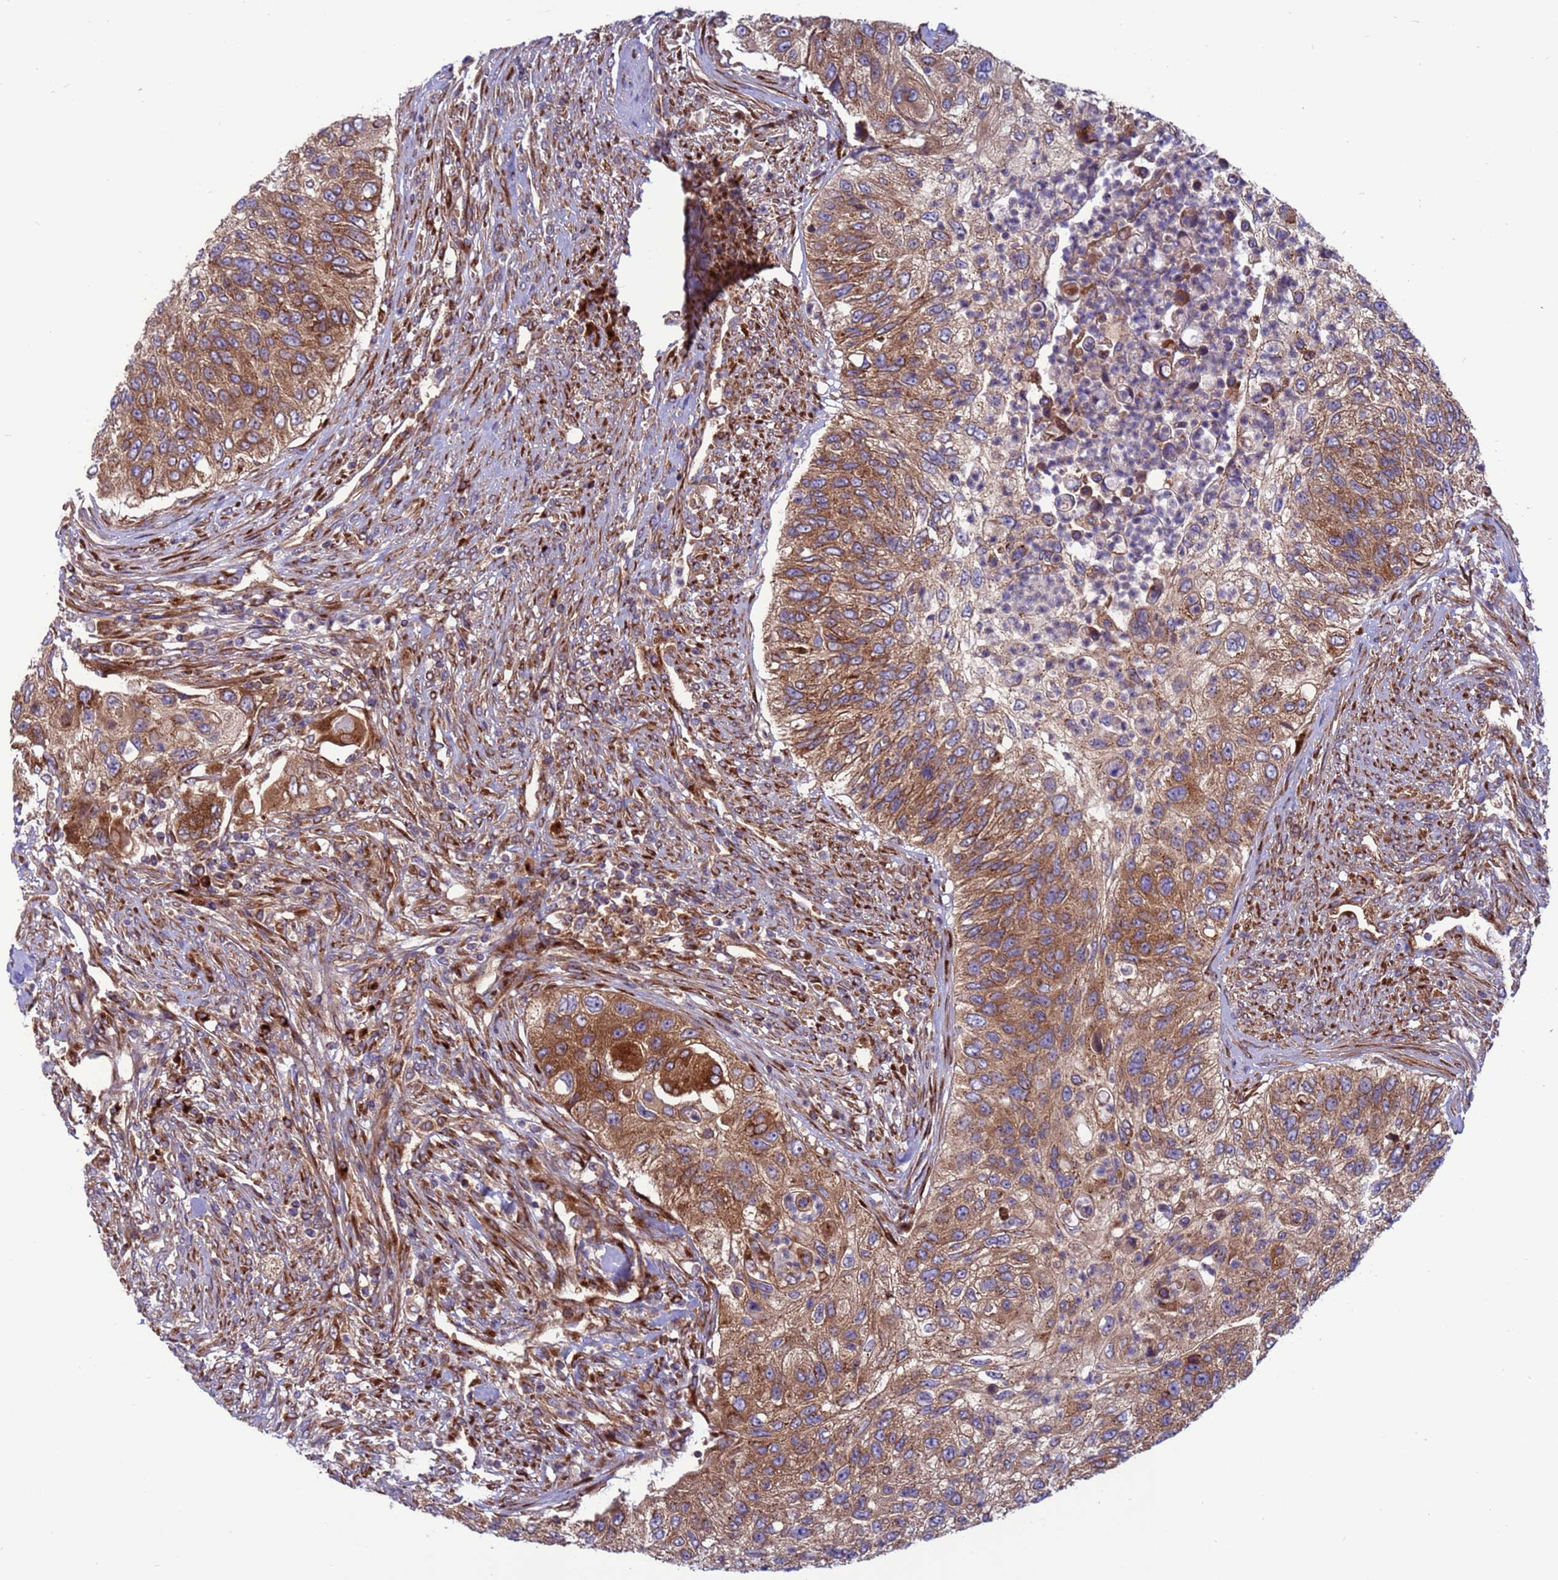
{"staining": {"intensity": "moderate", "quantity": ">75%", "location": "cytoplasmic/membranous"}, "tissue": "urothelial cancer", "cell_type": "Tumor cells", "image_type": "cancer", "snomed": [{"axis": "morphology", "description": "Urothelial carcinoma, High grade"}, {"axis": "topography", "description": "Urinary bladder"}], "caption": "Immunohistochemical staining of human urothelial cancer exhibits medium levels of moderate cytoplasmic/membranous protein staining in about >75% of tumor cells.", "gene": "ZC3HAV1", "patient": {"sex": "female", "age": 60}}